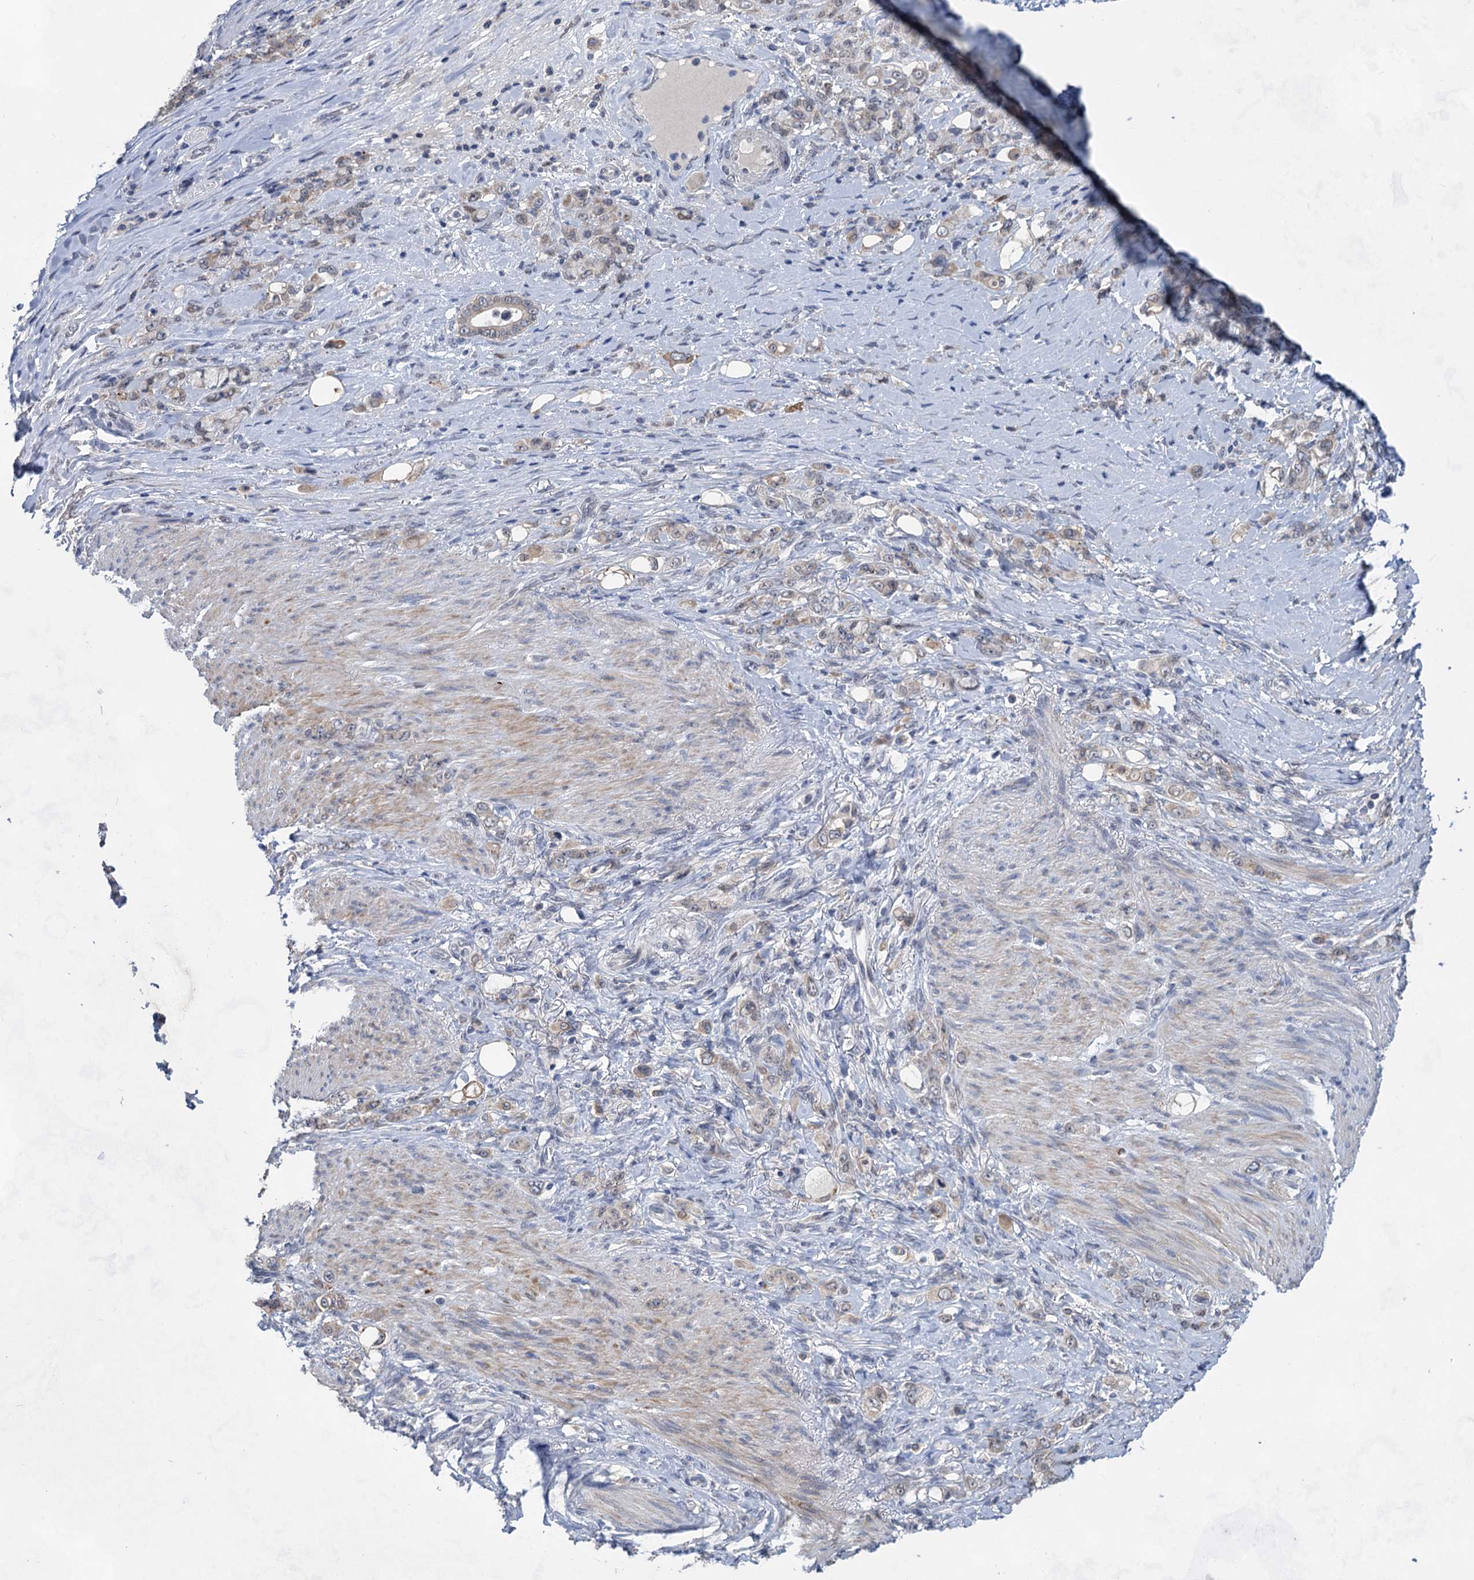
{"staining": {"intensity": "weak", "quantity": "25%-75%", "location": "cytoplasmic/membranous"}, "tissue": "stomach cancer", "cell_type": "Tumor cells", "image_type": "cancer", "snomed": [{"axis": "morphology", "description": "Adenocarcinoma, NOS"}, {"axis": "topography", "description": "Stomach"}], "caption": "Human stomach cancer (adenocarcinoma) stained with a protein marker demonstrates weak staining in tumor cells.", "gene": "TTC17", "patient": {"sex": "female", "age": 79}}